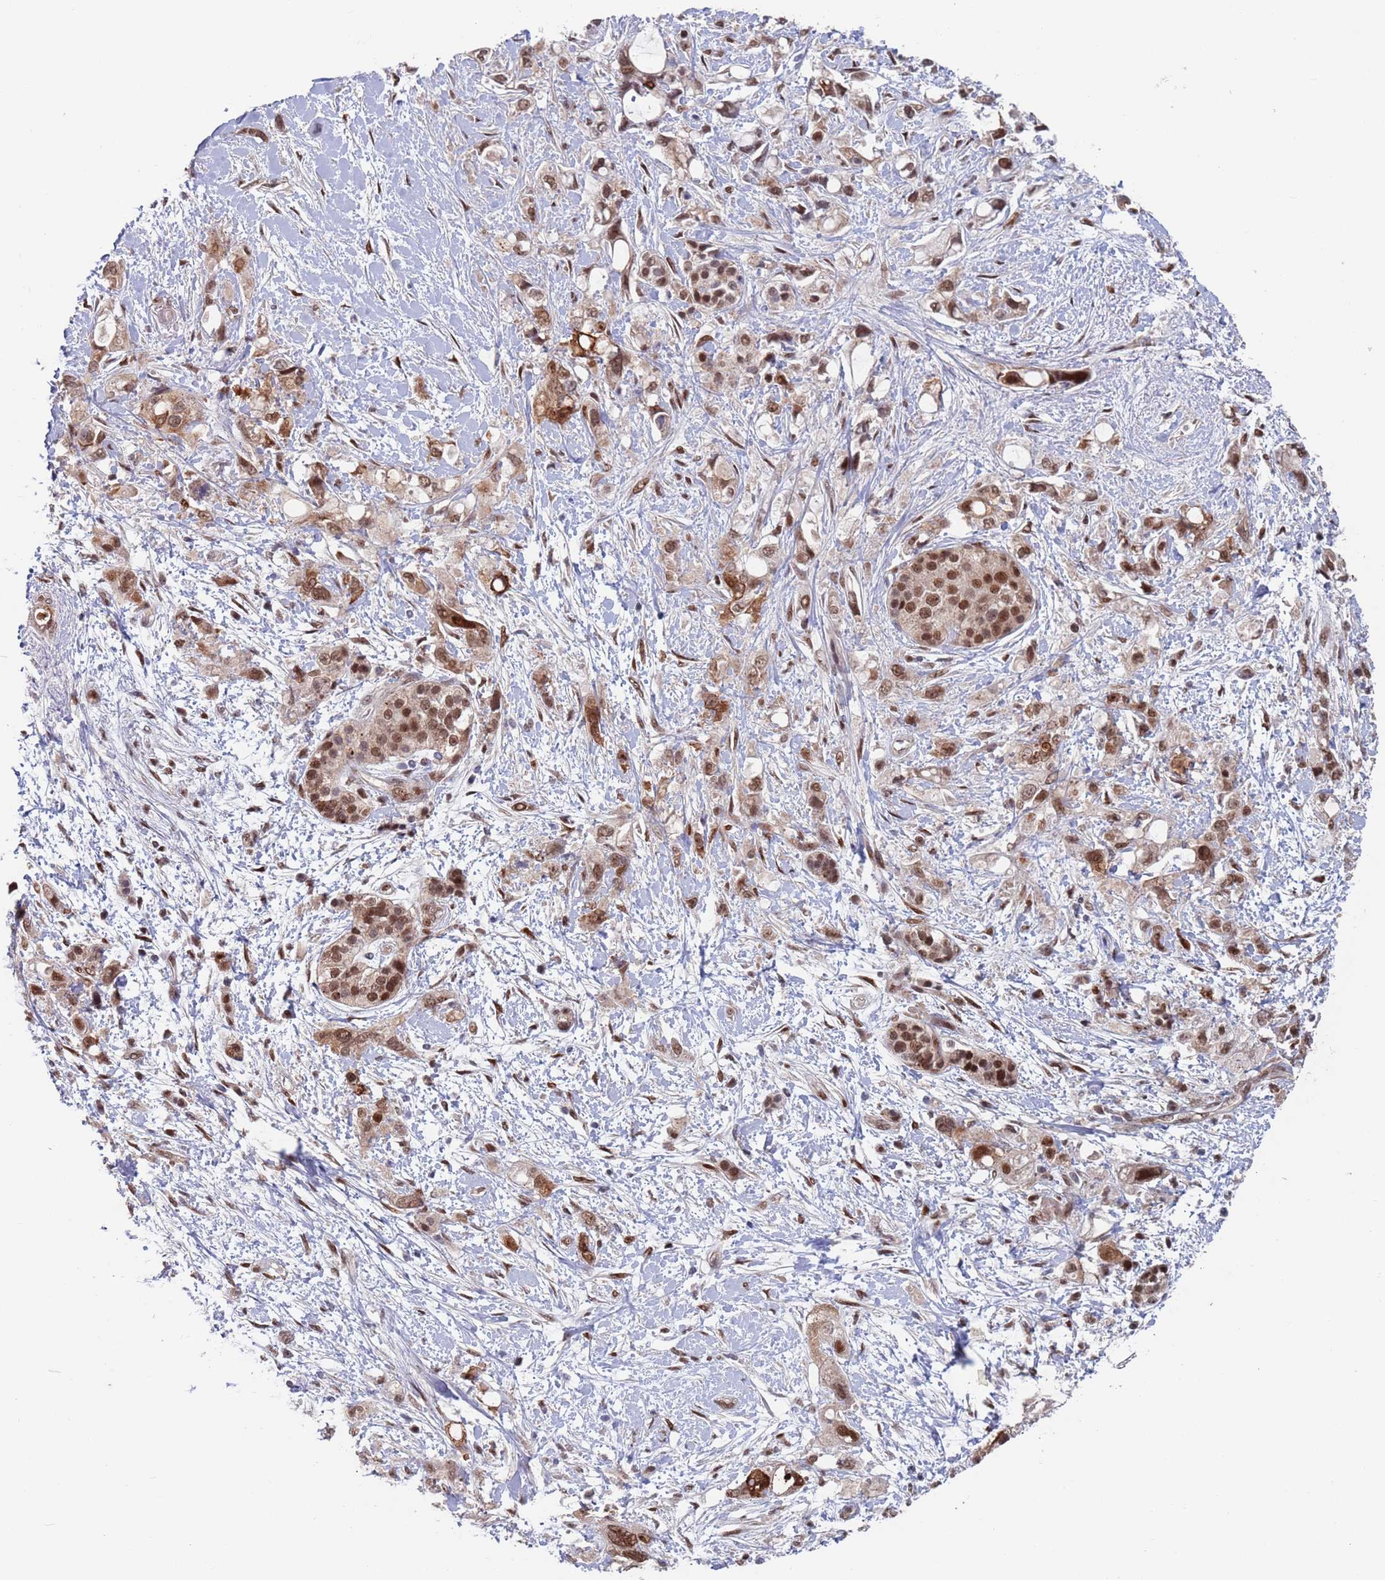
{"staining": {"intensity": "moderate", "quantity": ">75%", "location": "nuclear"}, "tissue": "pancreatic cancer", "cell_type": "Tumor cells", "image_type": "cancer", "snomed": [{"axis": "morphology", "description": "Adenocarcinoma, NOS"}, {"axis": "topography", "description": "Pancreas"}], "caption": "Pancreatic adenocarcinoma stained with IHC reveals moderate nuclear positivity in approximately >75% of tumor cells.", "gene": "RPP25", "patient": {"sex": "female", "age": 56}}